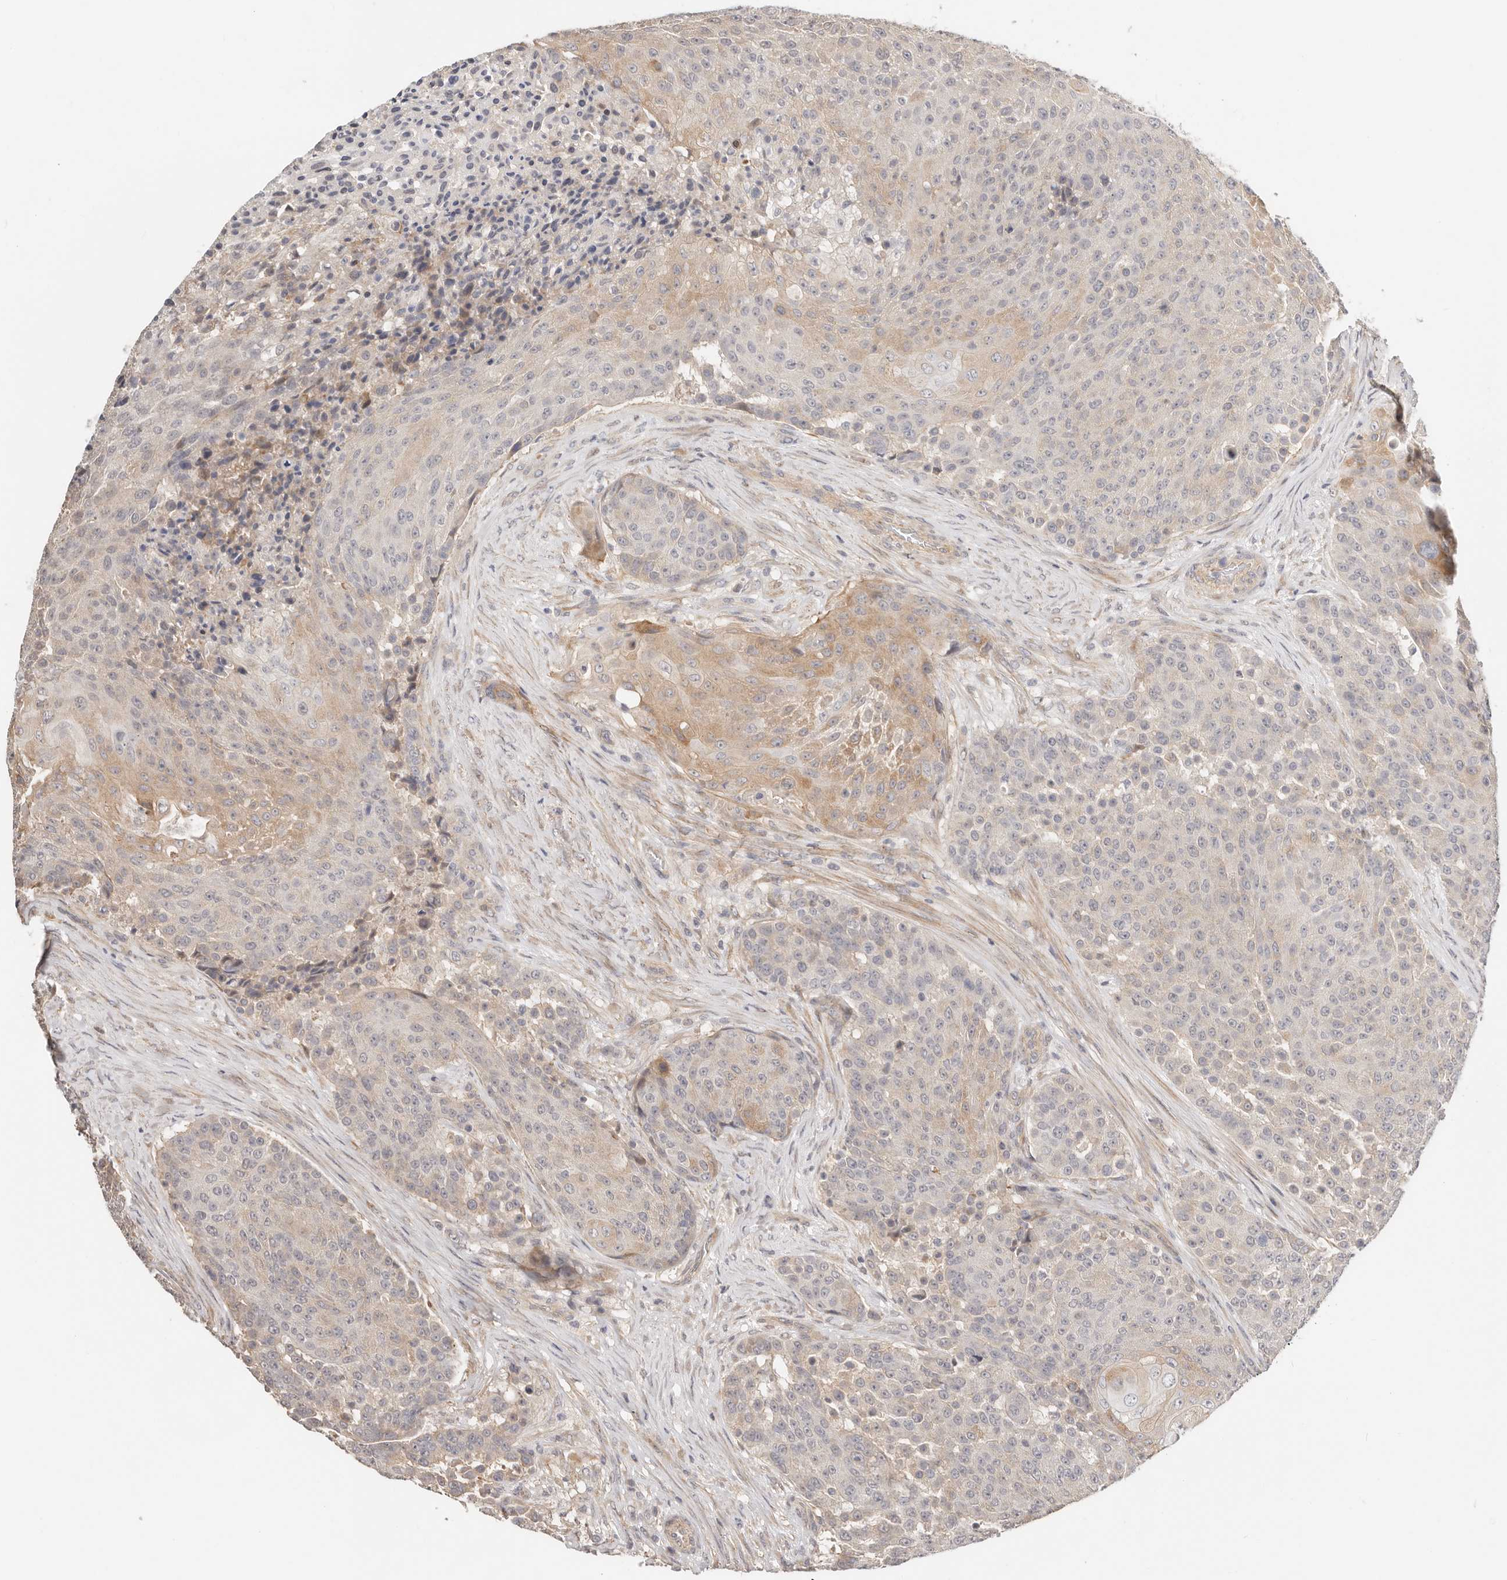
{"staining": {"intensity": "moderate", "quantity": "<25%", "location": "cytoplasmic/membranous"}, "tissue": "urothelial cancer", "cell_type": "Tumor cells", "image_type": "cancer", "snomed": [{"axis": "morphology", "description": "Urothelial carcinoma, High grade"}, {"axis": "topography", "description": "Urinary bladder"}], "caption": "A low amount of moderate cytoplasmic/membranous positivity is identified in approximately <25% of tumor cells in urothelial cancer tissue.", "gene": "ZRANB1", "patient": {"sex": "female", "age": 63}}